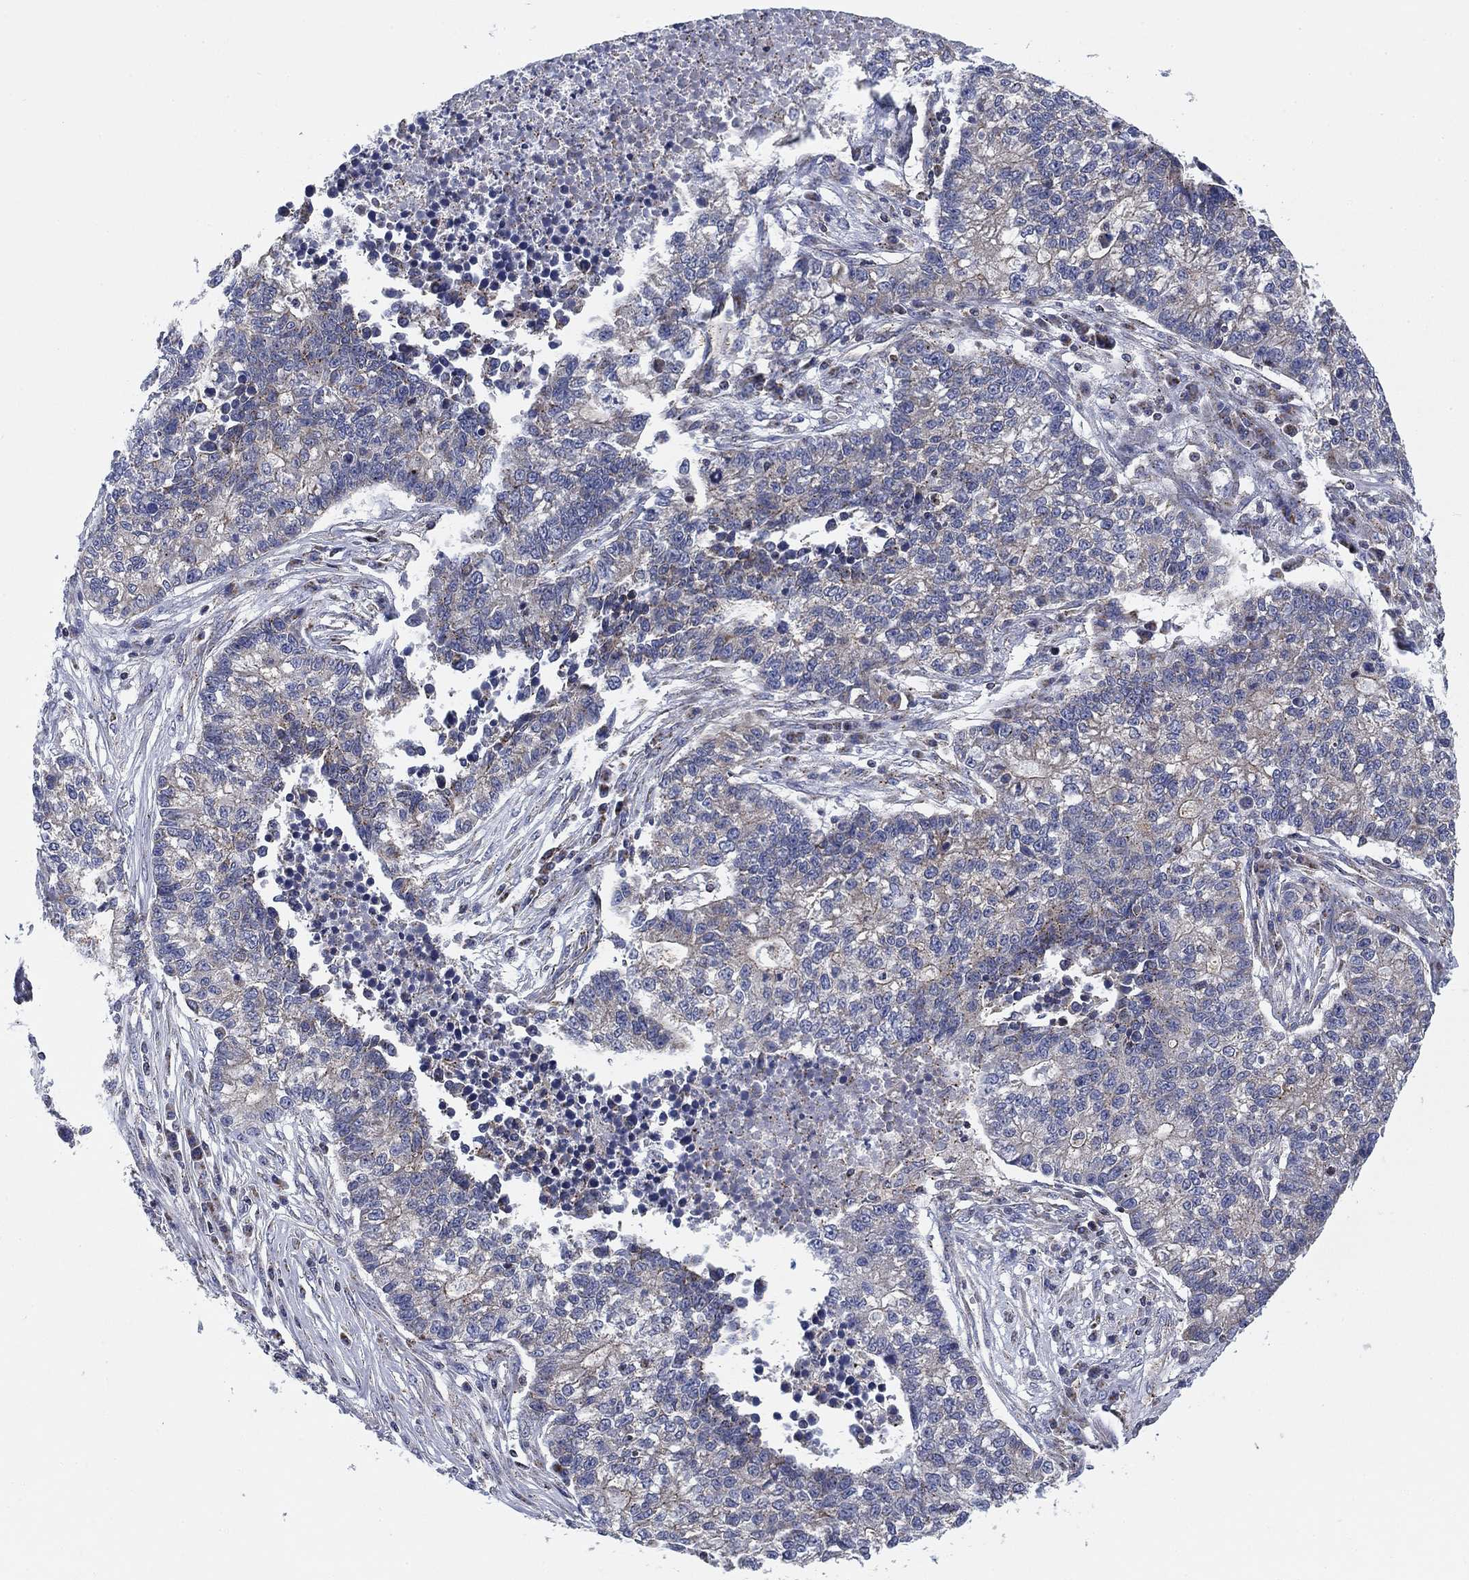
{"staining": {"intensity": "negative", "quantity": "none", "location": "none"}, "tissue": "lung cancer", "cell_type": "Tumor cells", "image_type": "cancer", "snomed": [{"axis": "morphology", "description": "Adenocarcinoma, NOS"}, {"axis": "topography", "description": "Lung"}], "caption": "Image shows no protein positivity in tumor cells of adenocarcinoma (lung) tissue.", "gene": "NACAD", "patient": {"sex": "male", "age": 57}}